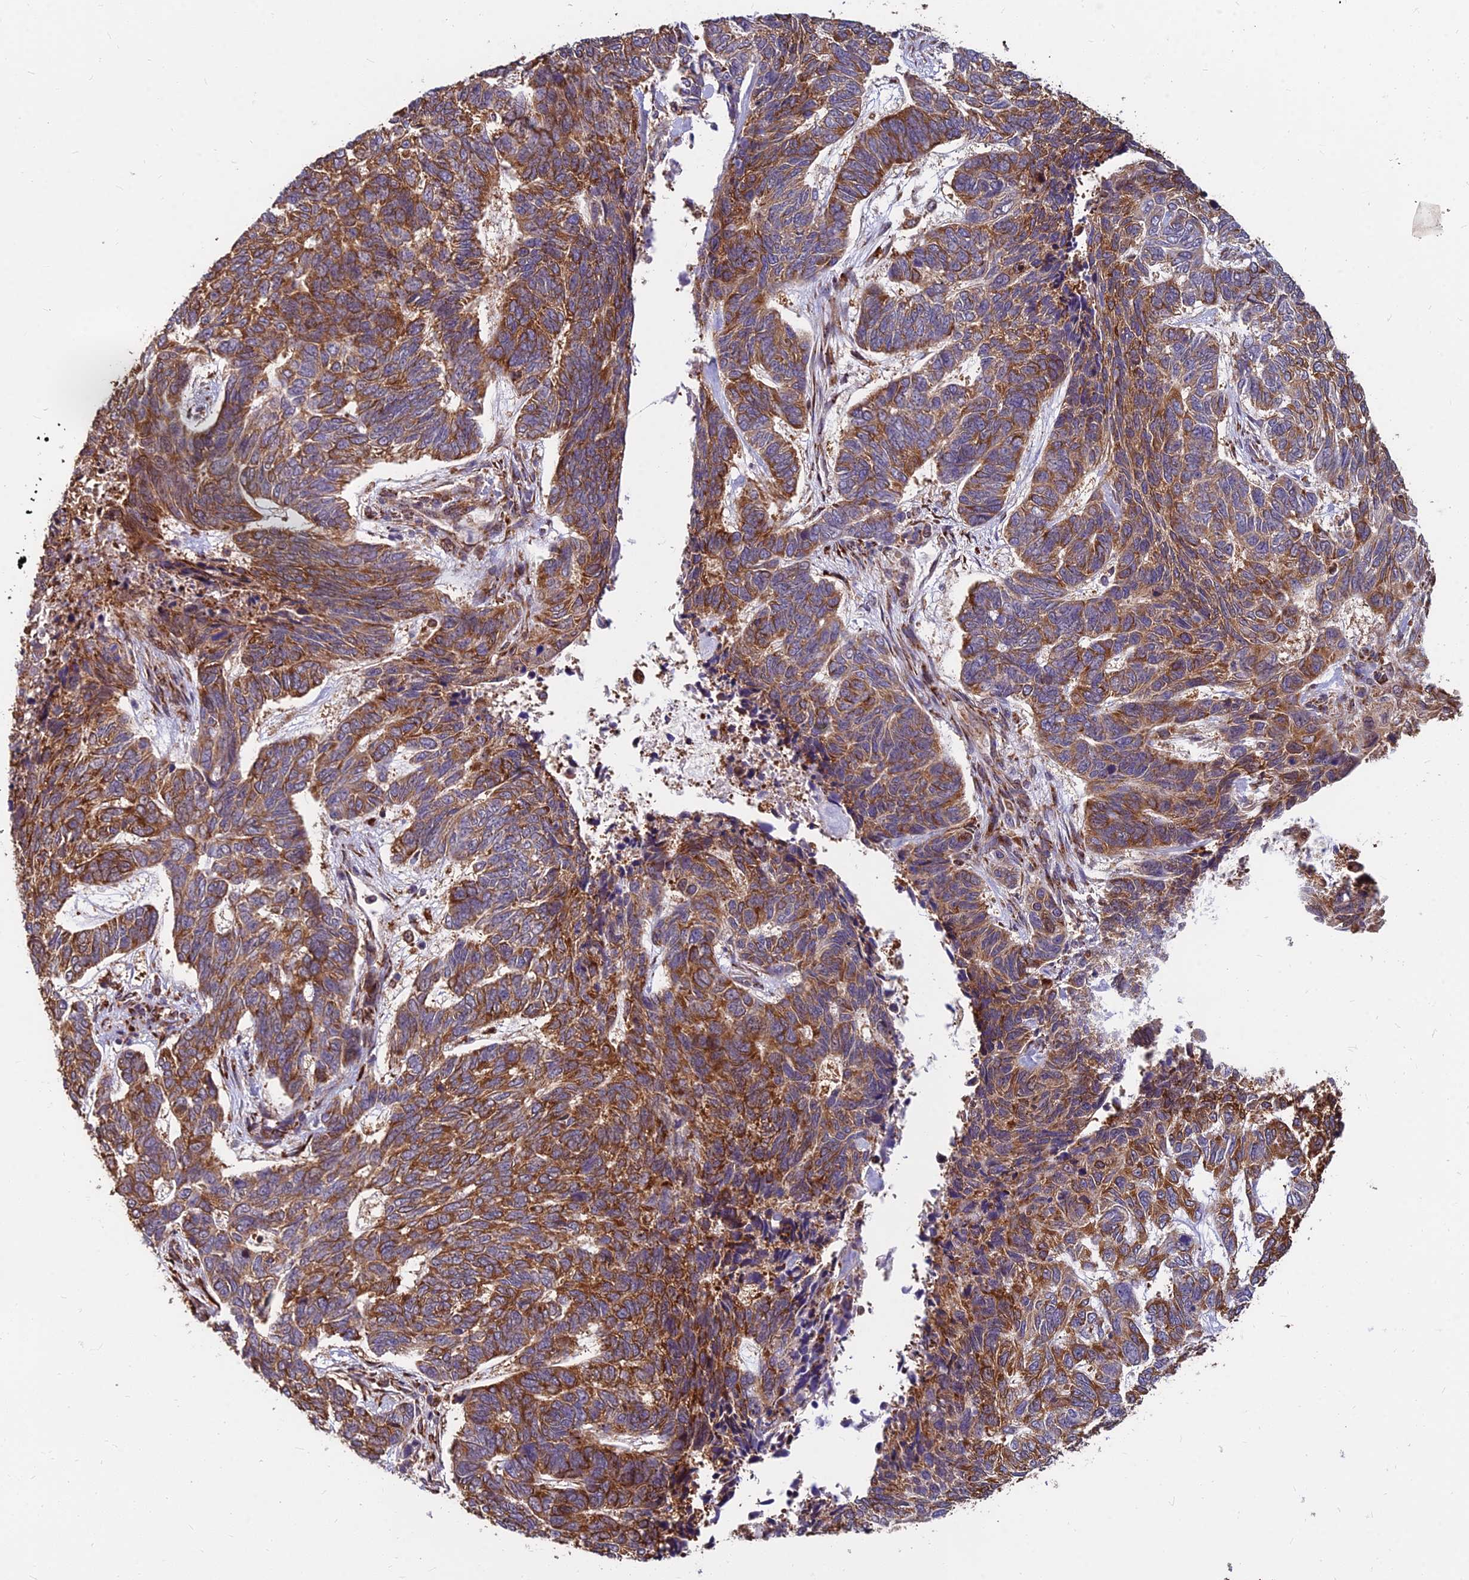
{"staining": {"intensity": "strong", "quantity": ">75%", "location": "cytoplasmic/membranous"}, "tissue": "skin cancer", "cell_type": "Tumor cells", "image_type": "cancer", "snomed": [{"axis": "morphology", "description": "Basal cell carcinoma"}, {"axis": "topography", "description": "Skin"}], "caption": "Immunohistochemistry (IHC) histopathology image of human skin basal cell carcinoma stained for a protein (brown), which demonstrates high levels of strong cytoplasmic/membranous positivity in about >75% of tumor cells.", "gene": "CCT6B", "patient": {"sex": "female", "age": 65}}